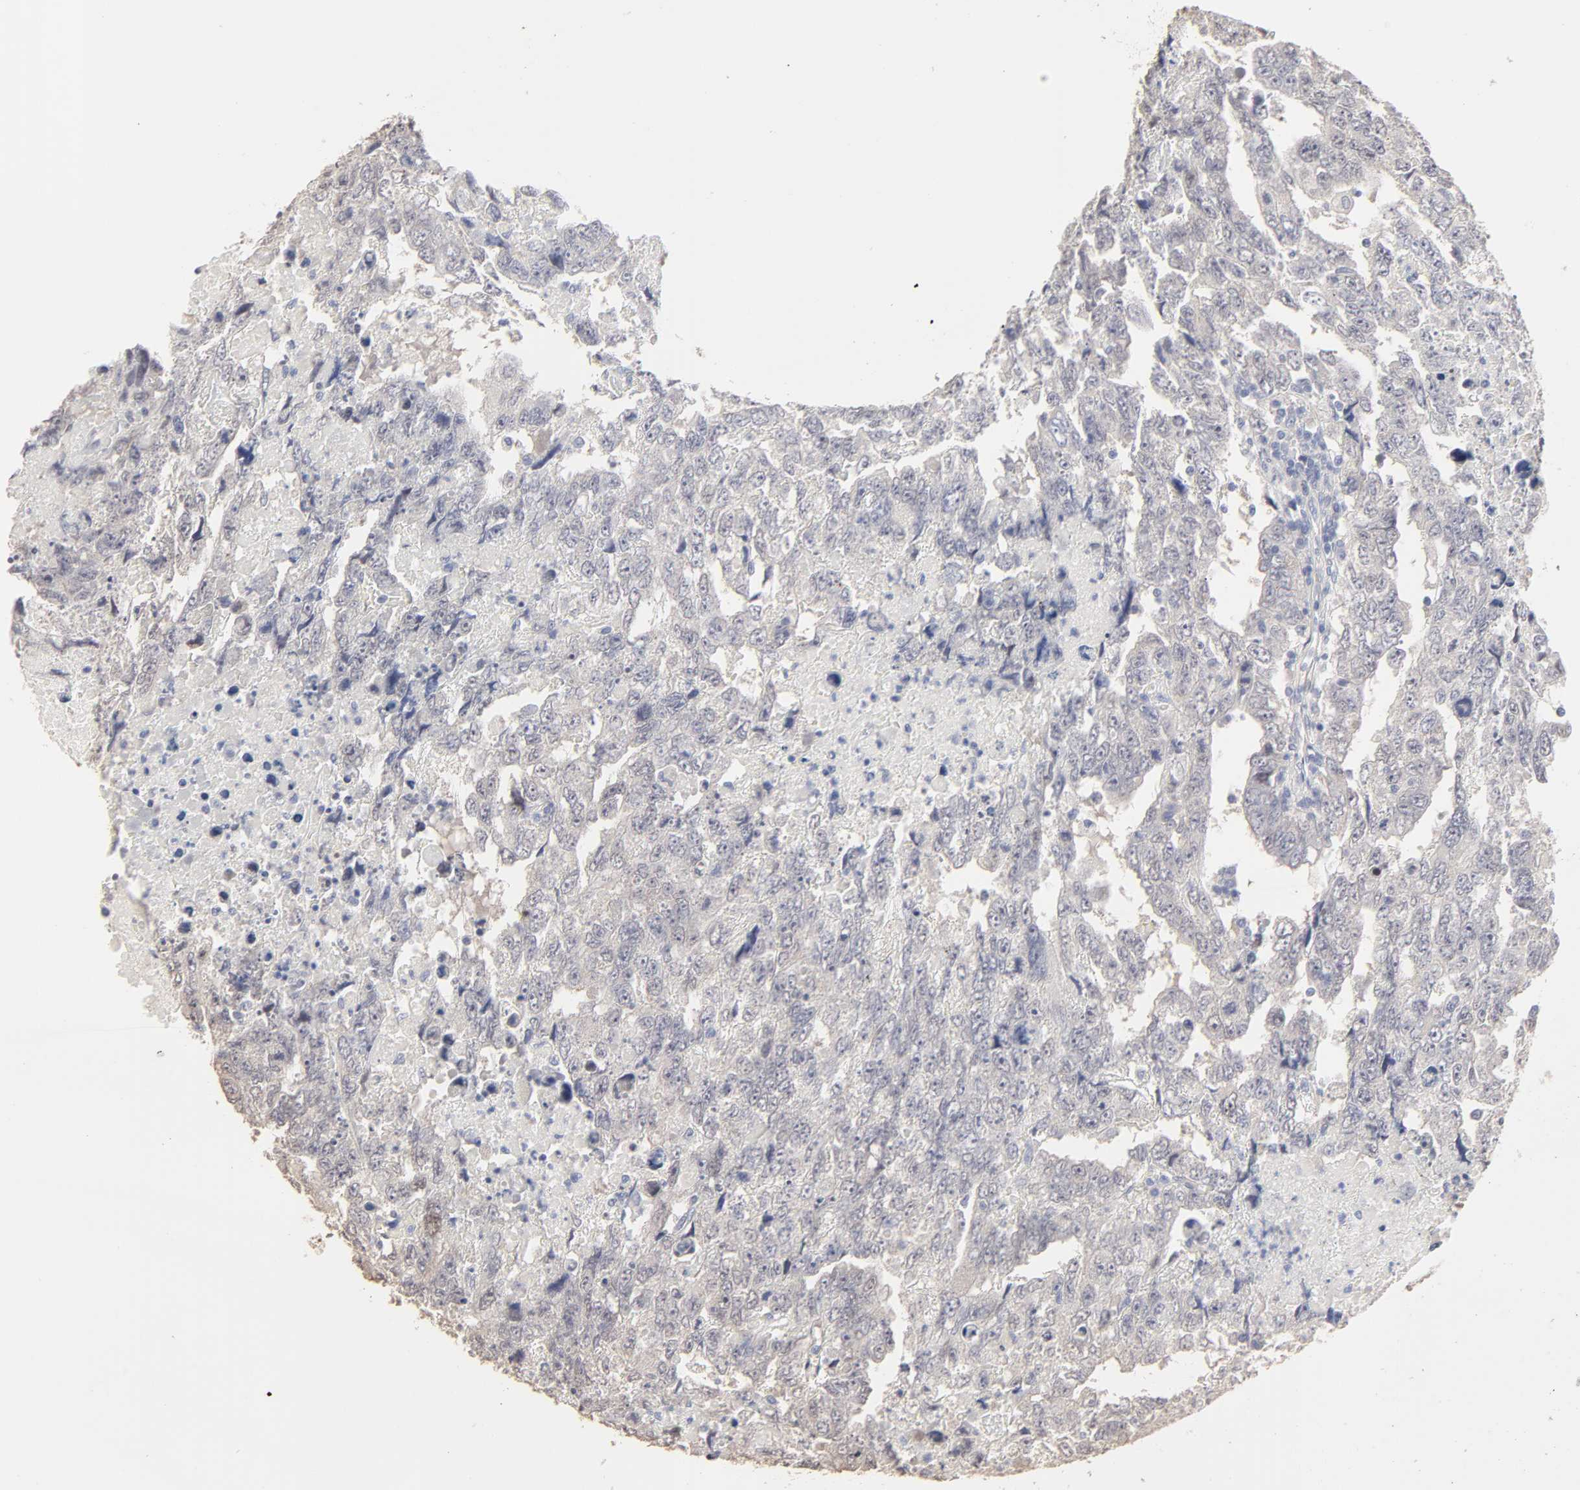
{"staining": {"intensity": "weak", "quantity": "<25%", "location": "cytoplasmic/membranous"}, "tissue": "testis cancer", "cell_type": "Tumor cells", "image_type": "cancer", "snomed": [{"axis": "morphology", "description": "Carcinoma, Embryonal, NOS"}, {"axis": "topography", "description": "Testis"}], "caption": "Tumor cells are negative for brown protein staining in testis embryonal carcinoma.", "gene": "DNAL4", "patient": {"sex": "male", "age": 36}}